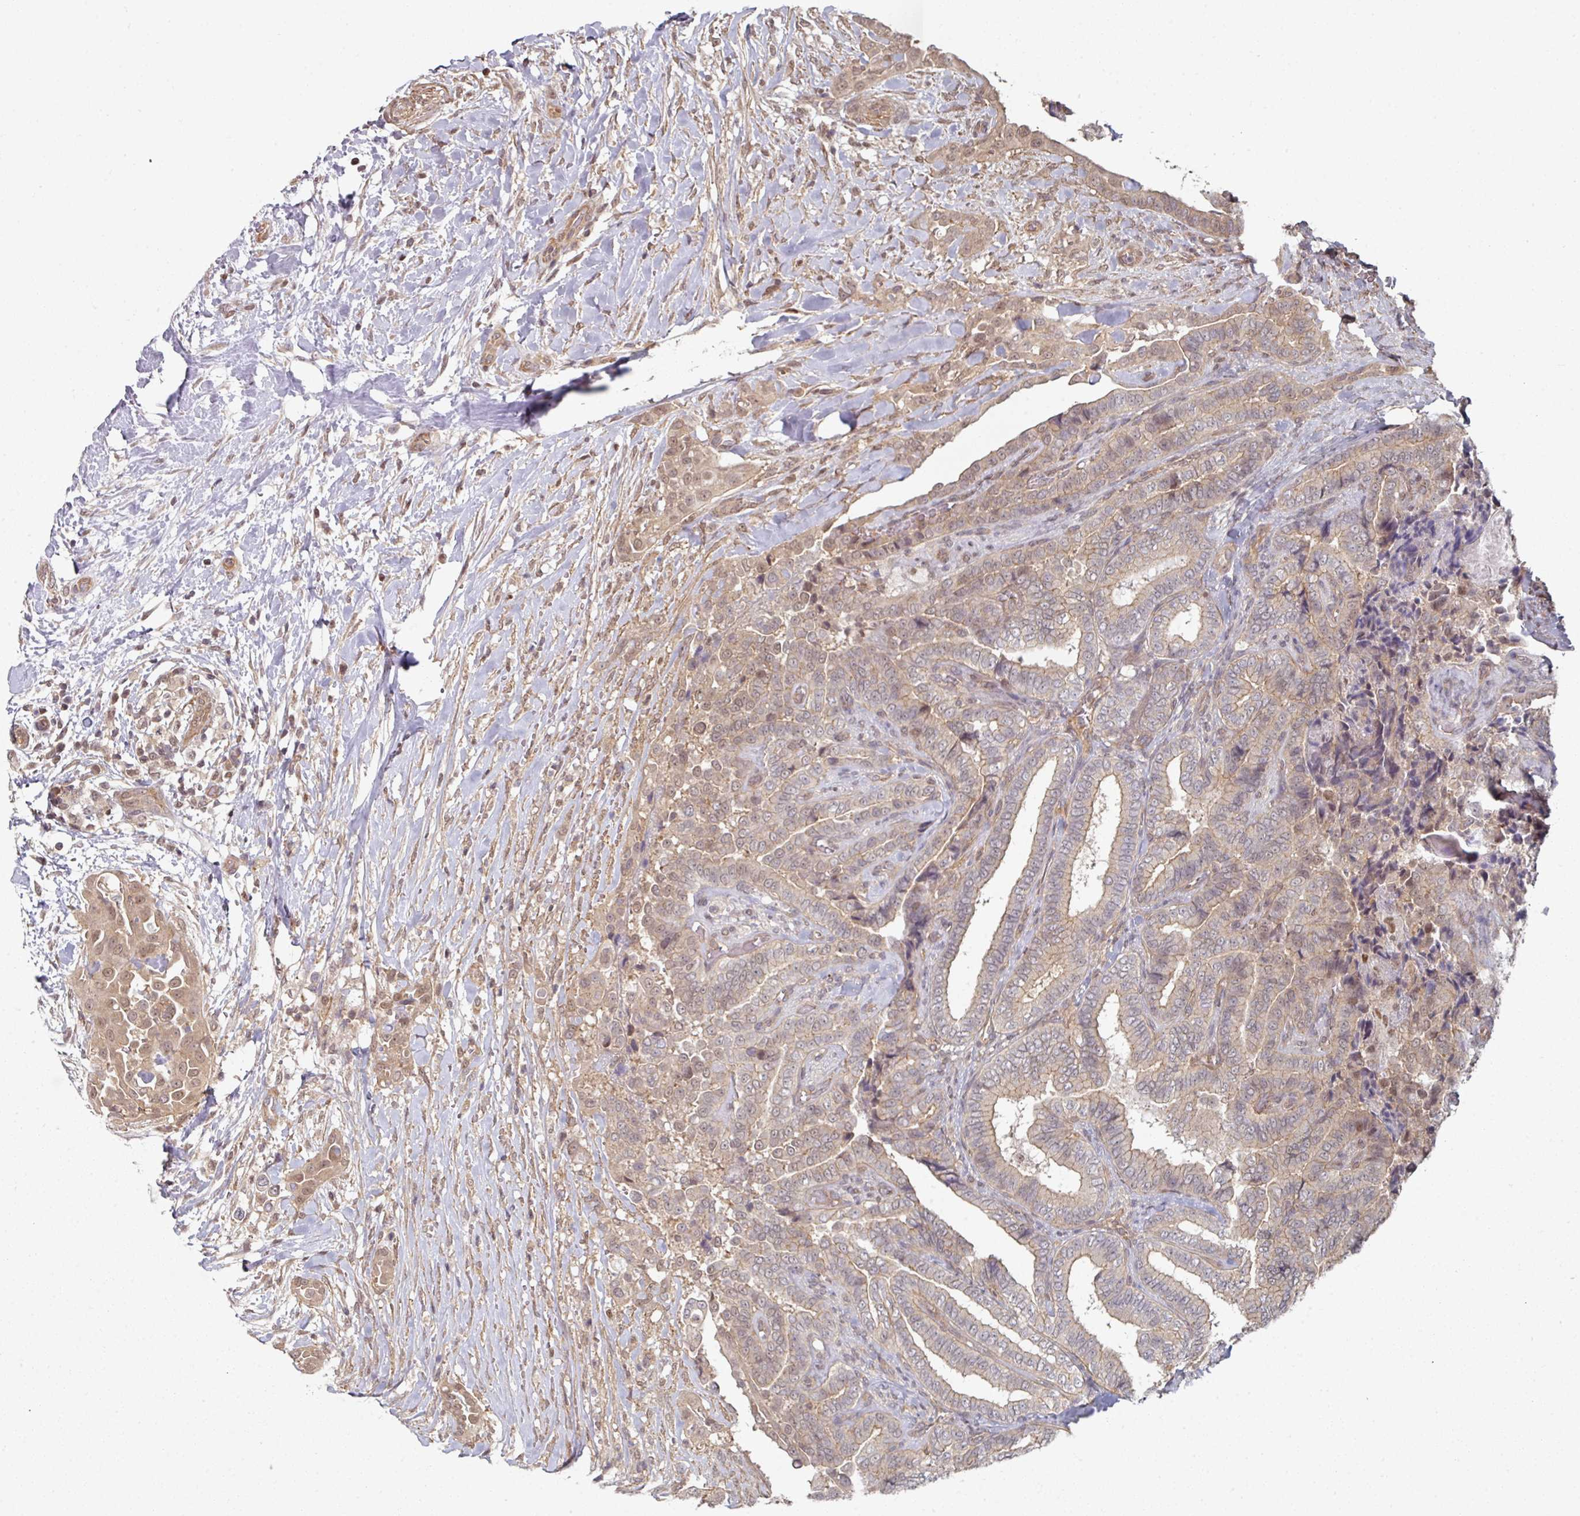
{"staining": {"intensity": "weak", "quantity": "25%-75%", "location": "cytoplasmic/membranous,nuclear"}, "tissue": "thyroid cancer", "cell_type": "Tumor cells", "image_type": "cancer", "snomed": [{"axis": "morphology", "description": "Papillary adenocarcinoma, NOS"}, {"axis": "topography", "description": "Thyroid gland"}], "caption": "Tumor cells show low levels of weak cytoplasmic/membranous and nuclear positivity in about 25%-75% of cells in human thyroid cancer (papillary adenocarcinoma). (Stains: DAB in brown, nuclei in blue, Microscopy: brightfield microscopy at high magnification).", "gene": "PSME3IP1", "patient": {"sex": "male", "age": 61}}